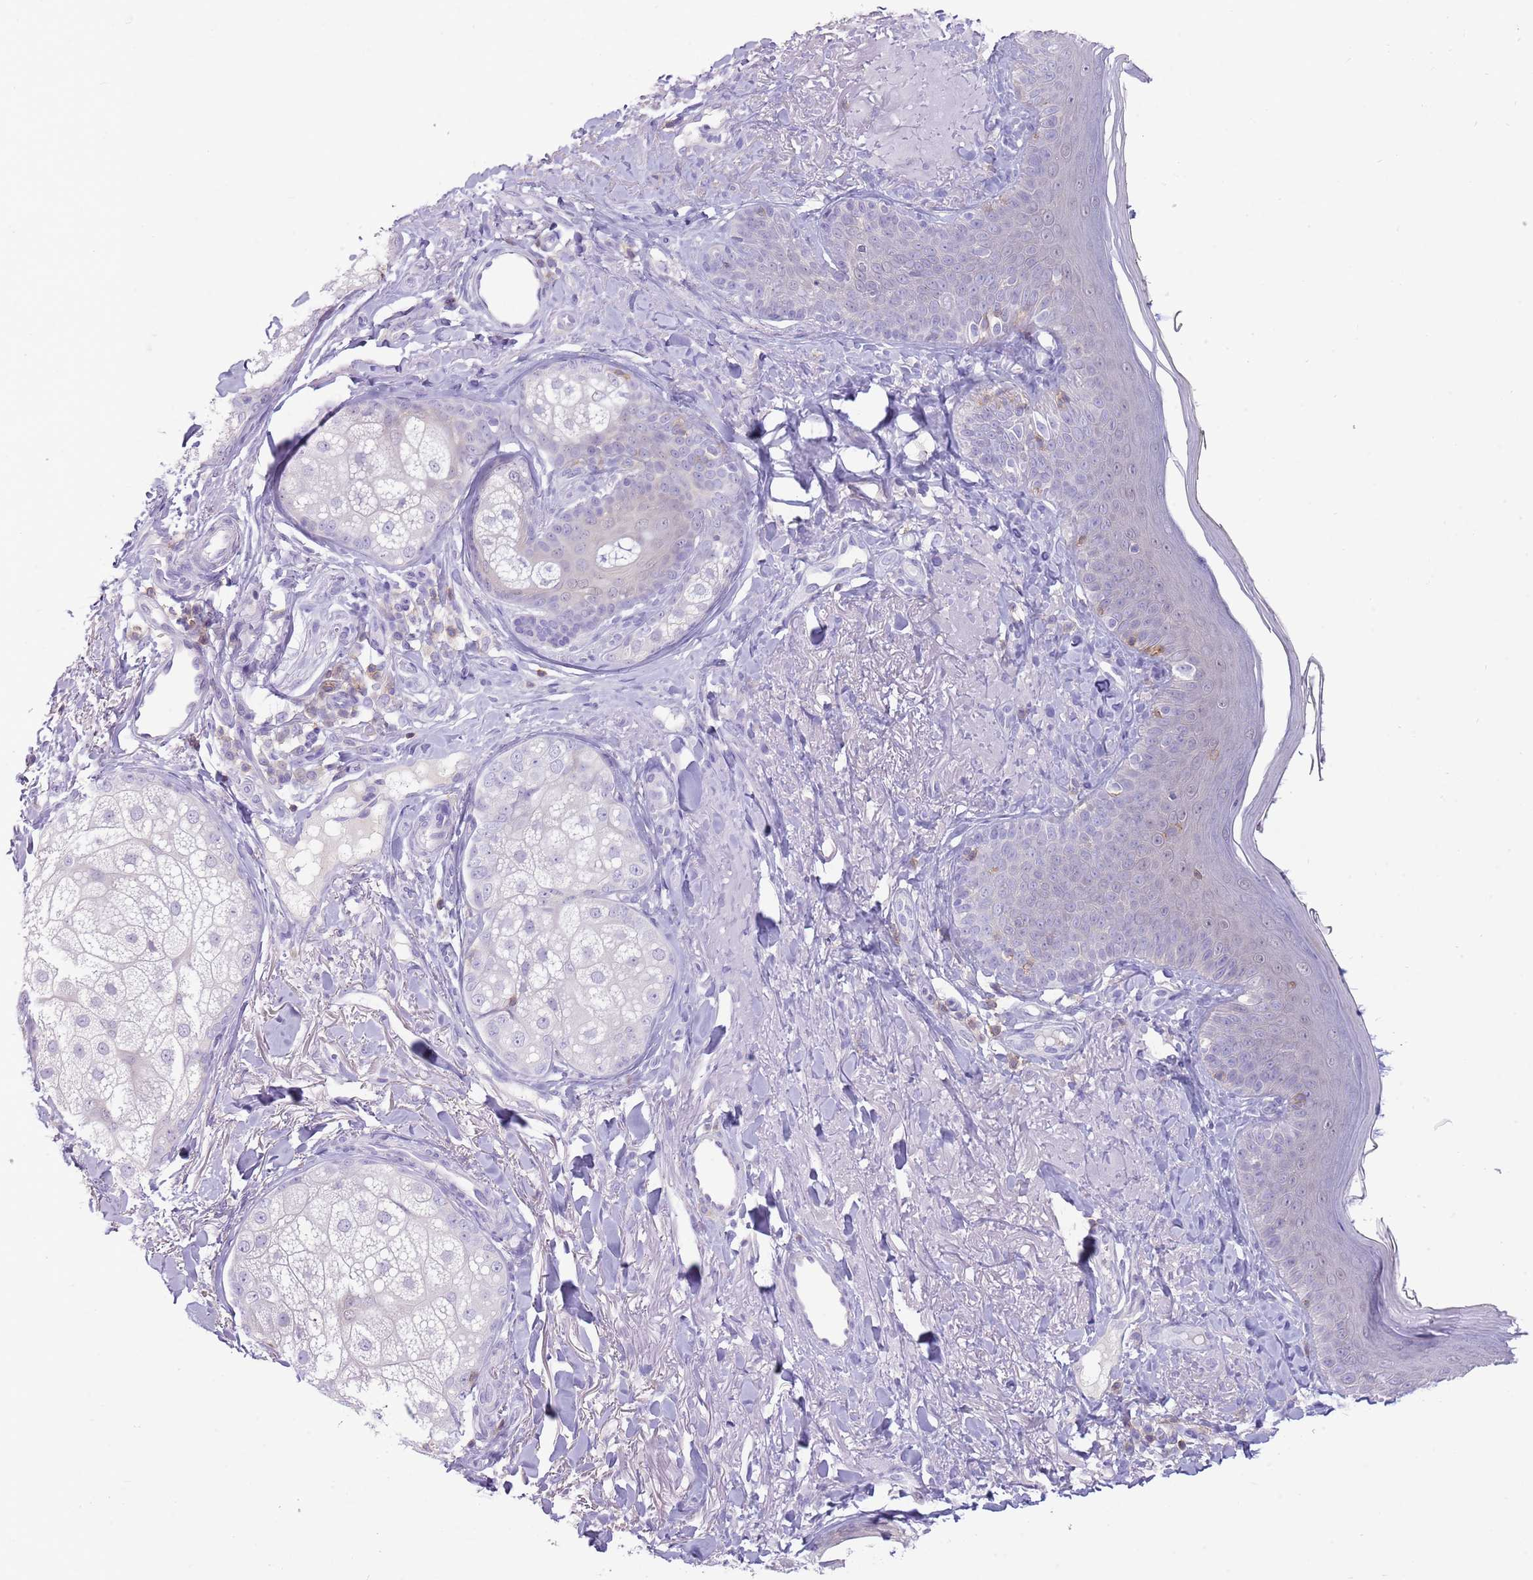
{"staining": {"intensity": "negative", "quantity": "none", "location": "none"}, "tissue": "skin", "cell_type": "Fibroblasts", "image_type": "normal", "snomed": [{"axis": "morphology", "description": "Normal tissue, NOS"}, {"axis": "topography", "description": "Skin"}], "caption": "The histopathology image exhibits no staining of fibroblasts in benign skin.", "gene": "OR4Q3", "patient": {"sex": "male", "age": 57}}